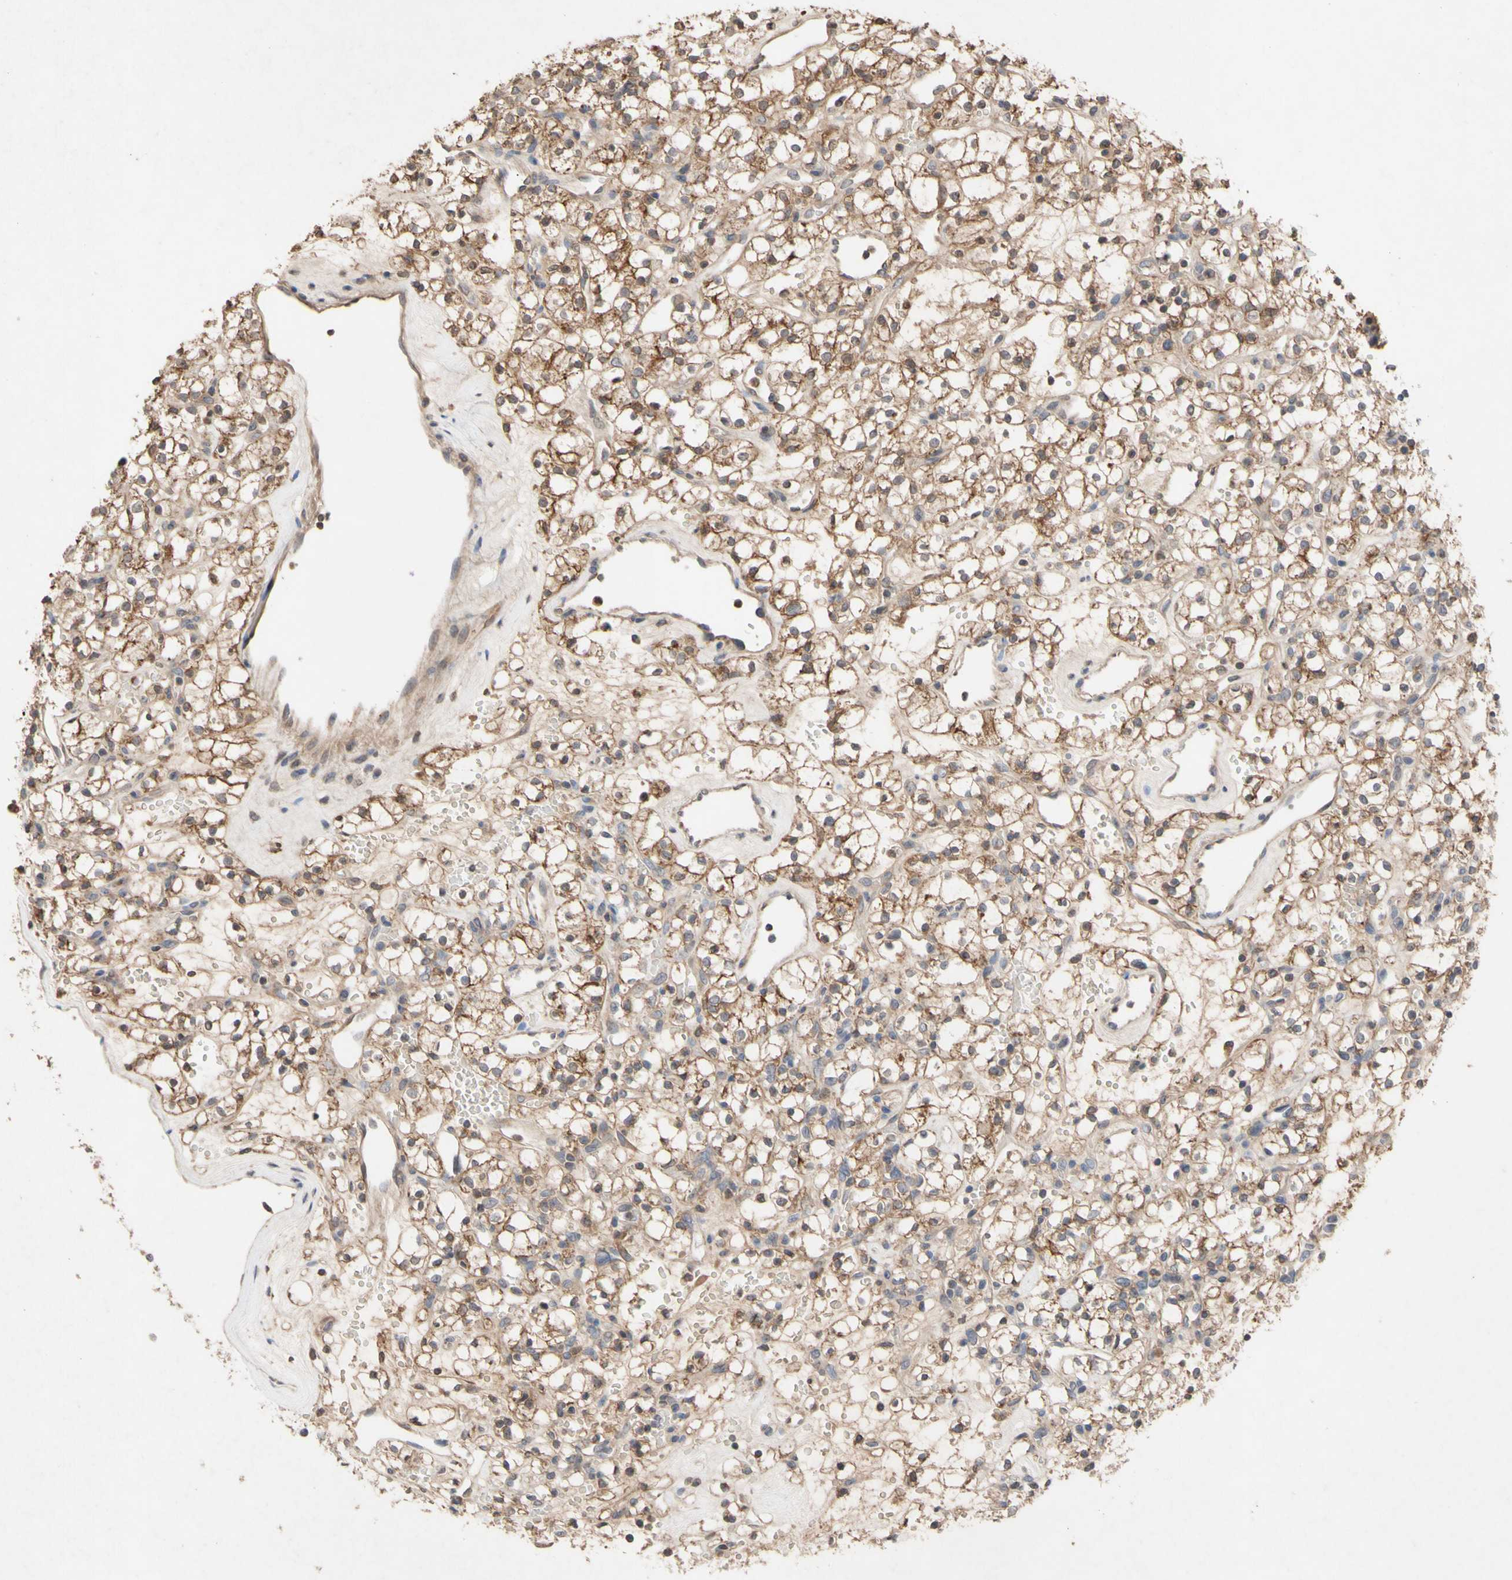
{"staining": {"intensity": "moderate", "quantity": ">75%", "location": "cytoplasmic/membranous"}, "tissue": "renal cancer", "cell_type": "Tumor cells", "image_type": "cancer", "snomed": [{"axis": "morphology", "description": "Adenocarcinoma, NOS"}, {"axis": "topography", "description": "Kidney"}], "caption": "Immunohistochemical staining of adenocarcinoma (renal) demonstrates medium levels of moderate cytoplasmic/membranous protein positivity in about >75% of tumor cells.", "gene": "NECTIN3", "patient": {"sex": "female", "age": 60}}